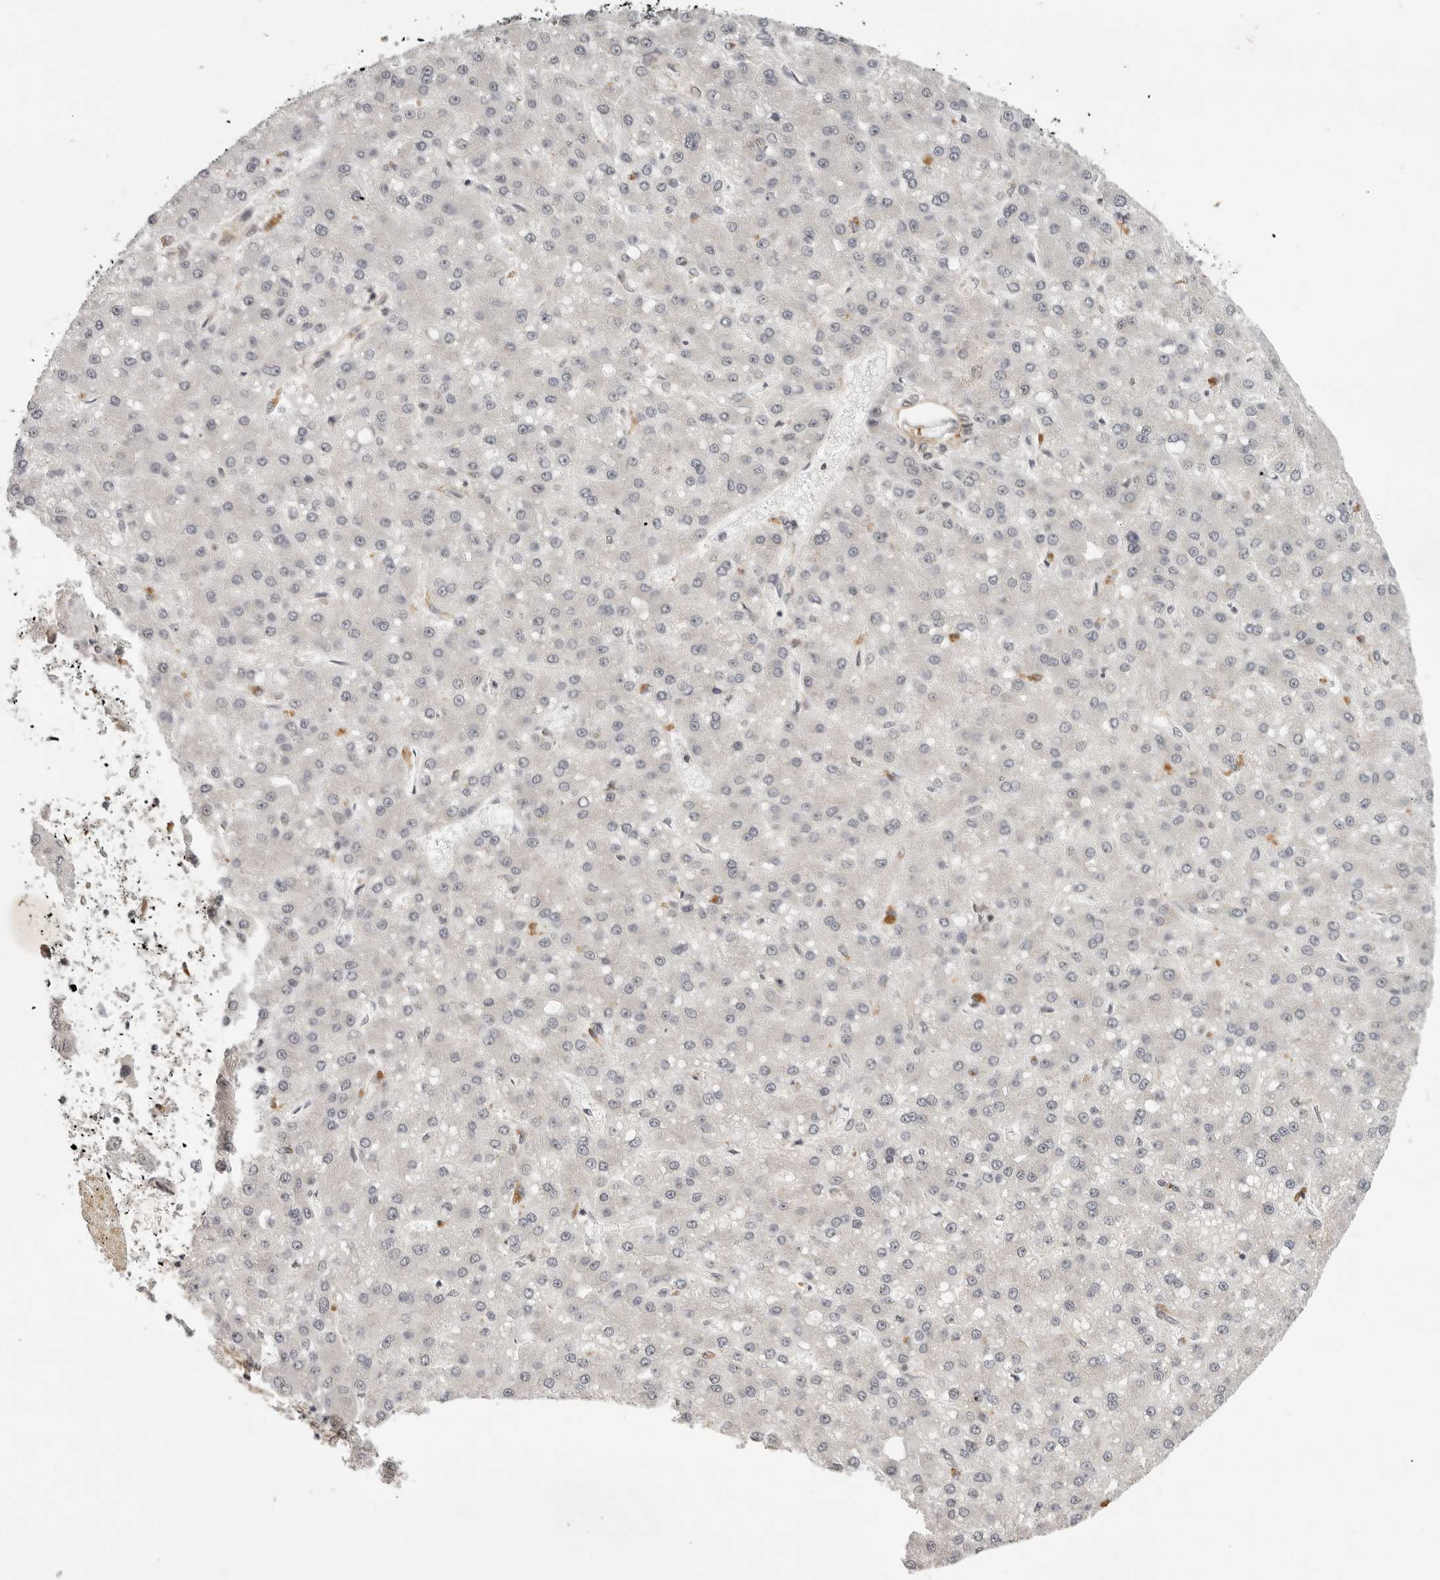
{"staining": {"intensity": "negative", "quantity": "none", "location": "none"}, "tissue": "liver cancer", "cell_type": "Tumor cells", "image_type": "cancer", "snomed": [{"axis": "morphology", "description": "Carcinoma, Hepatocellular, NOS"}, {"axis": "topography", "description": "Liver"}], "caption": "High power microscopy histopathology image of an immunohistochemistry (IHC) micrograph of liver cancer, revealing no significant expression in tumor cells. Brightfield microscopy of immunohistochemistry stained with DAB (brown) and hematoxylin (blue), captured at high magnification.", "gene": "TUT4", "patient": {"sex": "male", "age": 67}}